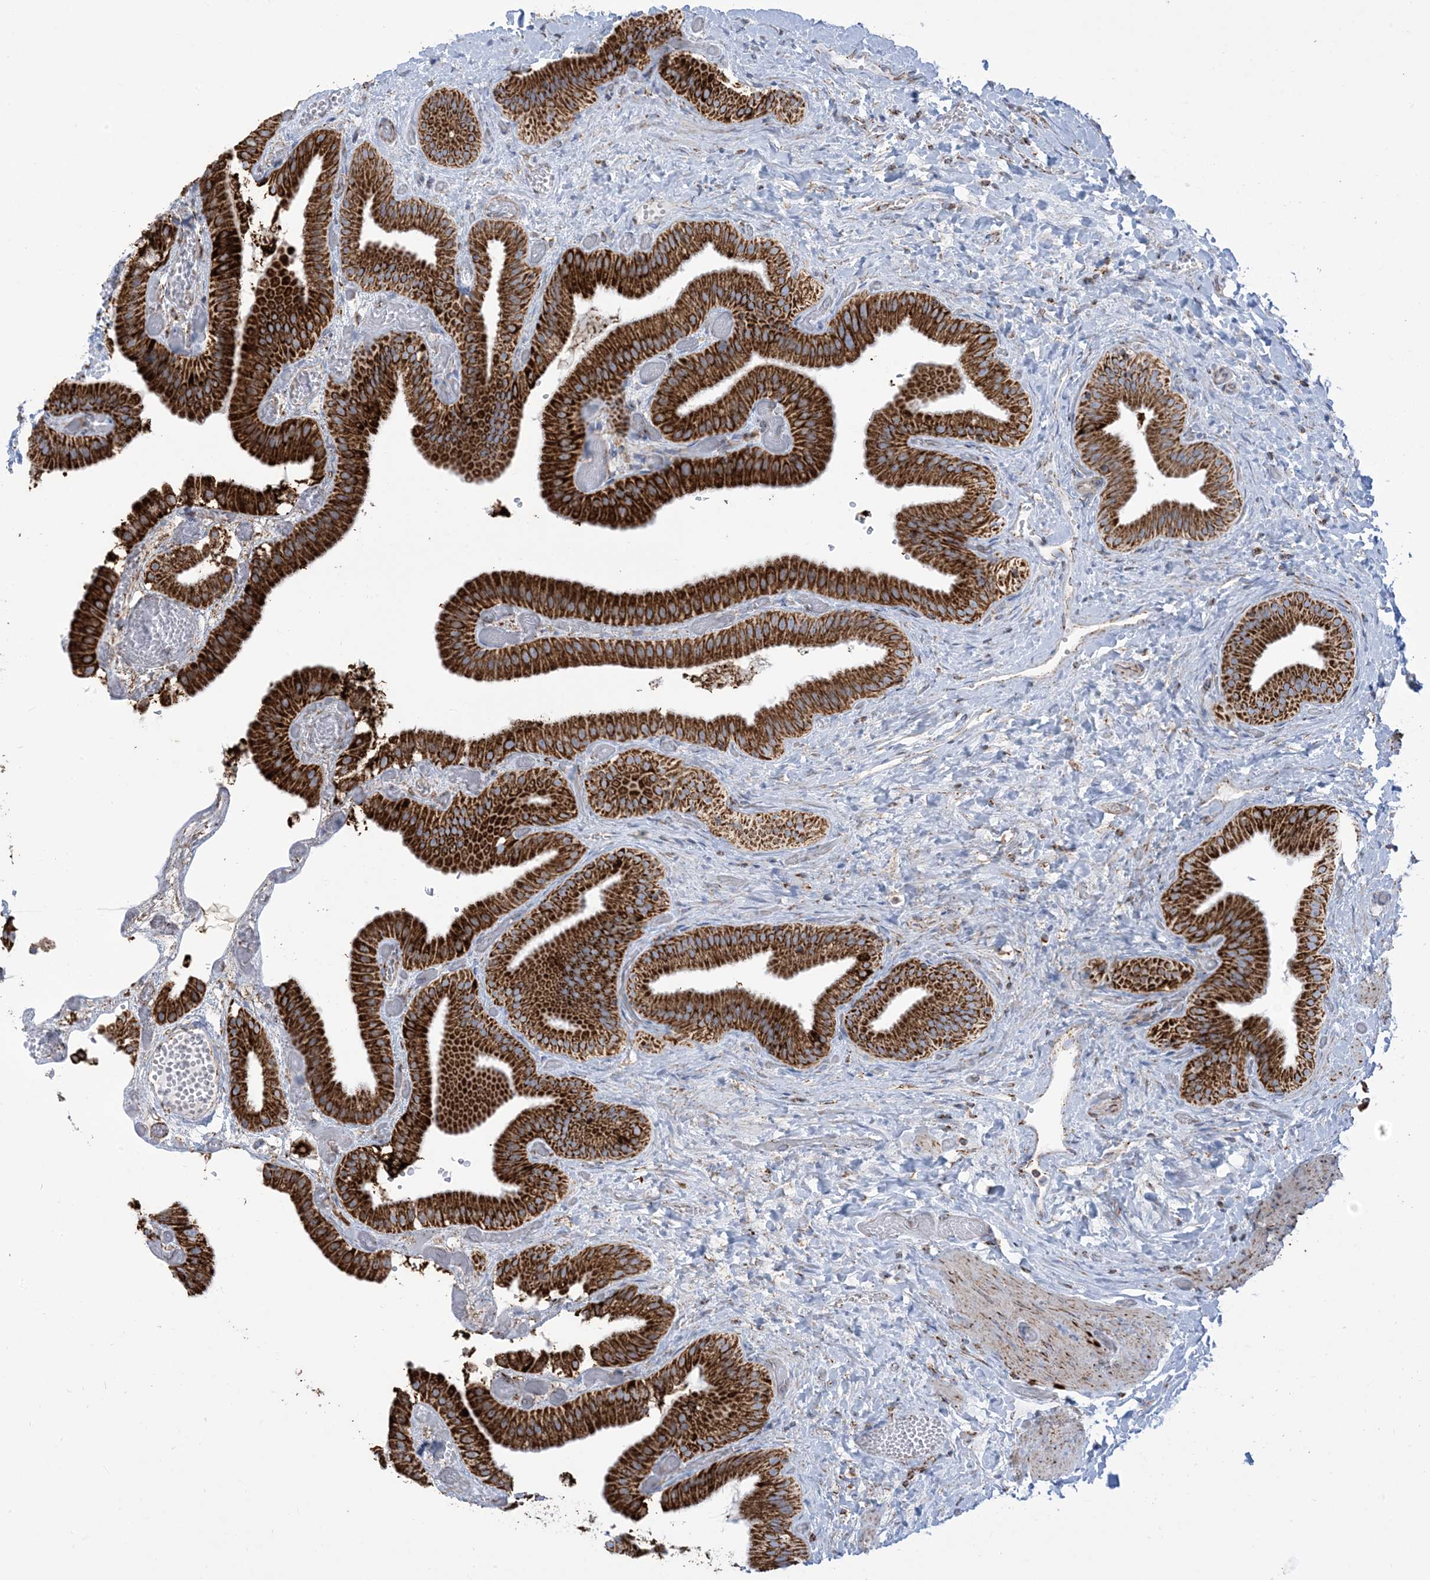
{"staining": {"intensity": "strong", "quantity": ">75%", "location": "cytoplasmic/membranous"}, "tissue": "gallbladder", "cell_type": "Glandular cells", "image_type": "normal", "snomed": [{"axis": "morphology", "description": "Normal tissue, NOS"}, {"axis": "topography", "description": "Gallbladder"}], "caption": "Approximately >75% of glandular cells in normal gallbladder display strong cytoplasmic/membranous protein expression as visualized by brown immunohistochemical staining.", "gene": "SAMM50", "patient": {"sex": "female", "age": 64}}